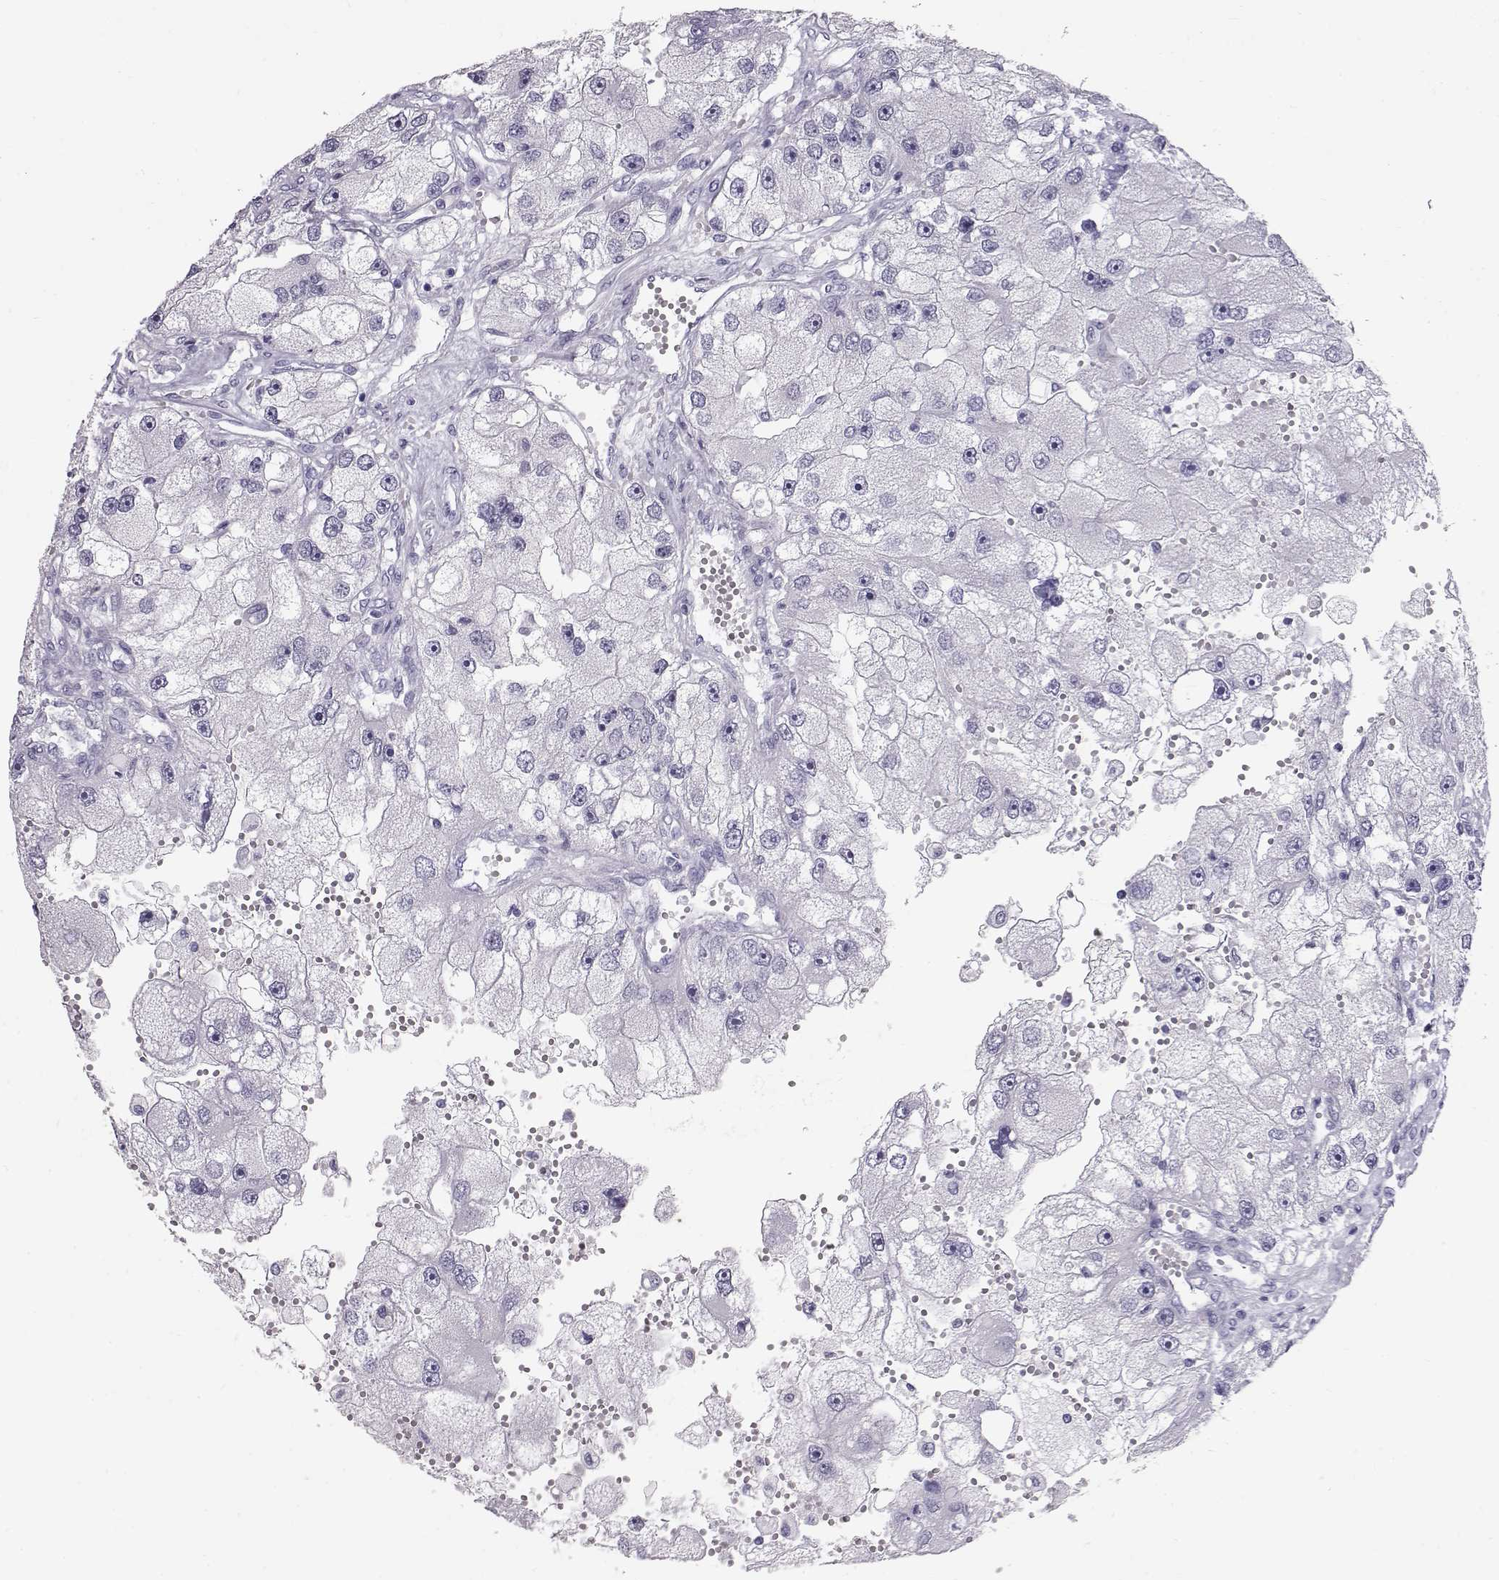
{"staining": {"intensity": "negative", "quantity": "none", "location": "none"}, "tissue": "renal cancer", "cell_type": "Tumor cells", "image_type": "cancer", "snomed": [{"axis": "morphology", "description": "Adenocarcinoma, NOS"}, {"axis": "topography", "description": "Kidney"}], "caption": "Renal adenocarcinoma stained for a protein using IHC exhibits no expression tumor cells.", "gene": "RD3", "patient": {"sex": "male", "age": 63}}